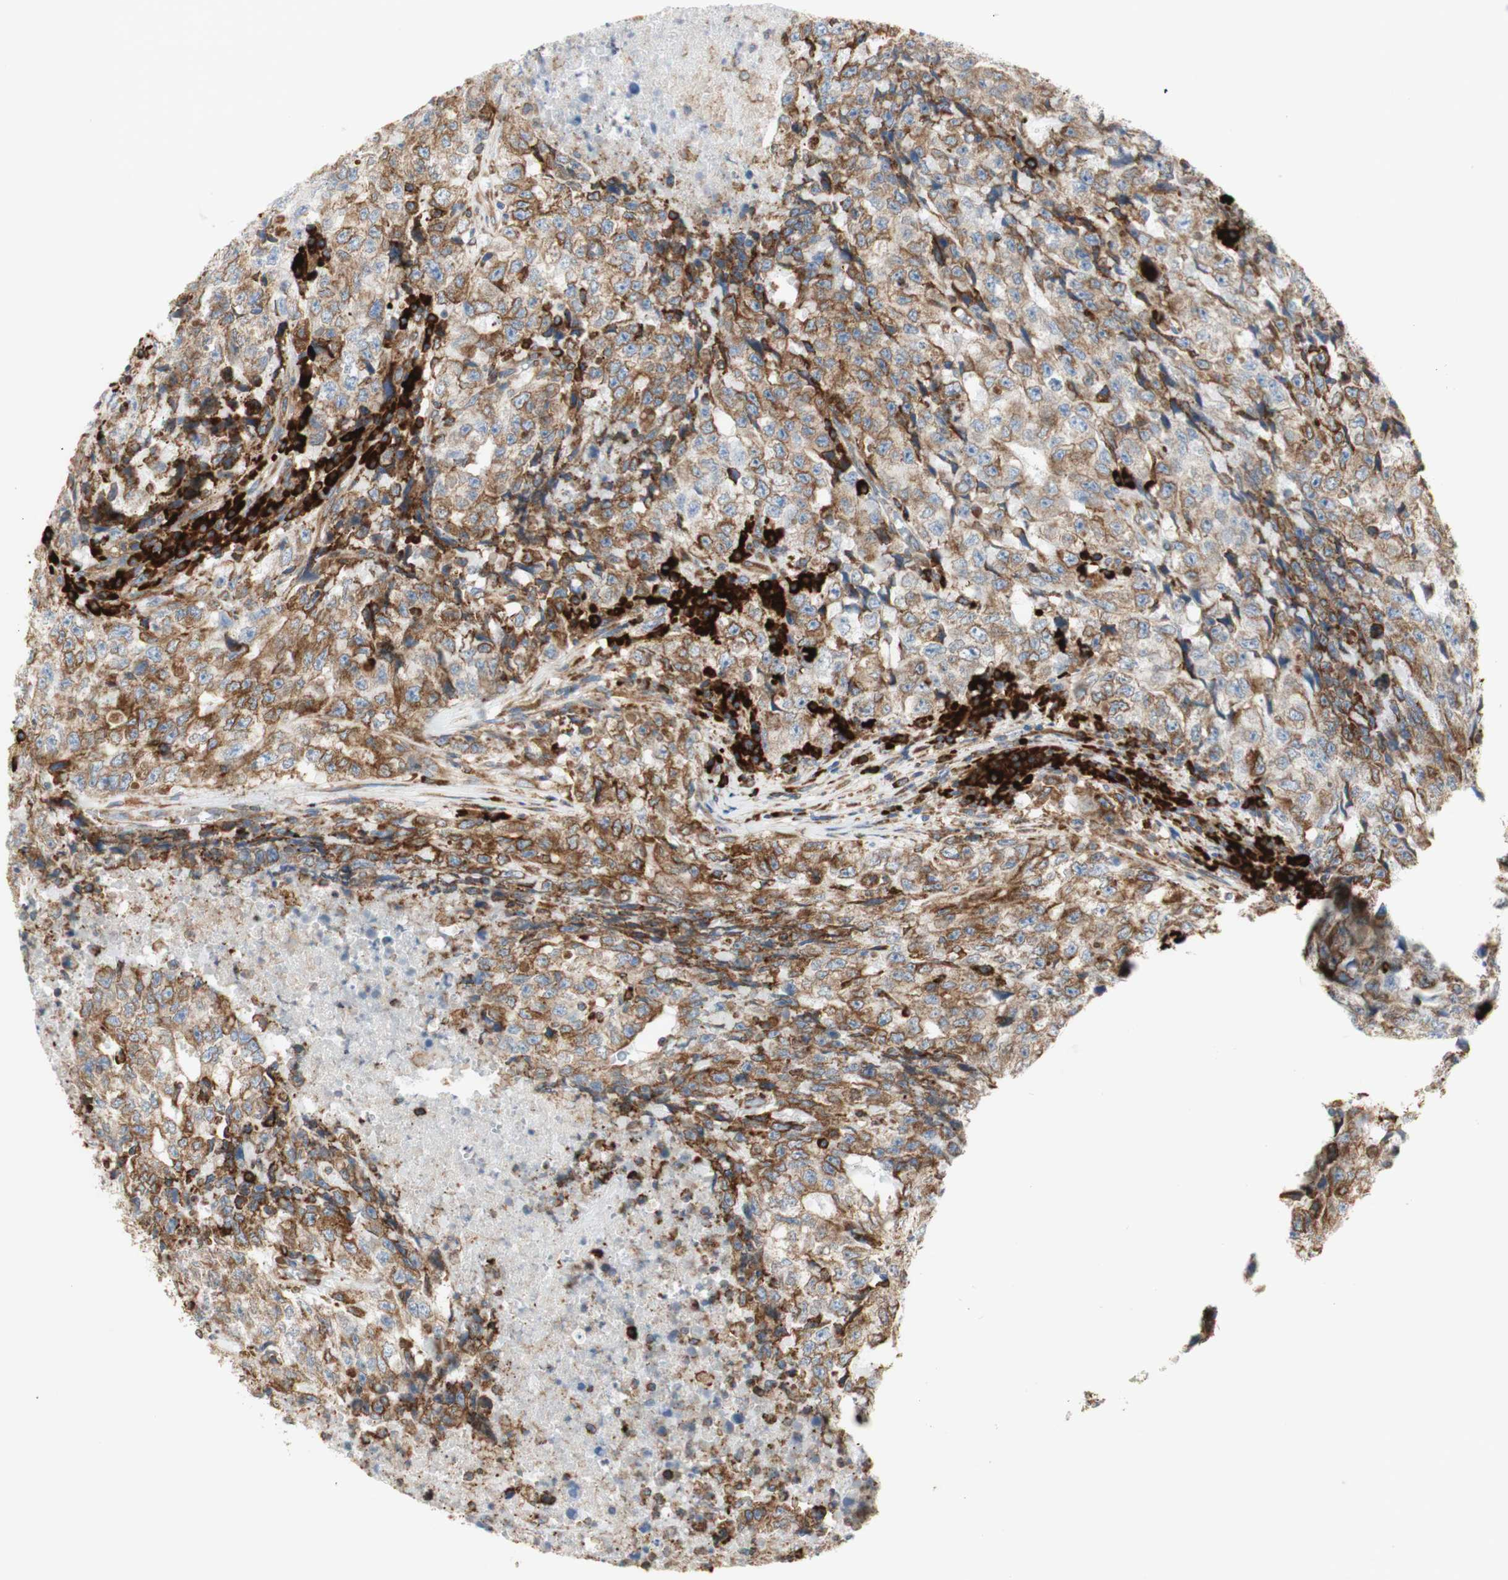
{"staining": {"intensity": "strong", "quantity": "25%-75%", "location": "cytoplasmic/membranous"}, "tissue": "testis cancer", "cell_type": "Tumor cells", "image_type": "cancer", "snomed": [{"axis": "morphology", "description": "Necrosis, NOS"}, {"axis": "morphology", "description": "Carcinoma, Embryonal, NOS"}, {"axis": "topography", "description": "Testis"}], "caption": "Strong cytoplasmic/membranous expression is identified in approximately 25%-75% of tumor cells in testis cancer (embryonal carcinoma). Using DAB (3,3'-diaminobenzidine) (brown) and hematoxylin (blue) stains, captured at high magnification using brightfield microscopy.", "gene": "MANF", "patient": {"sex": "male", "age": 19}}